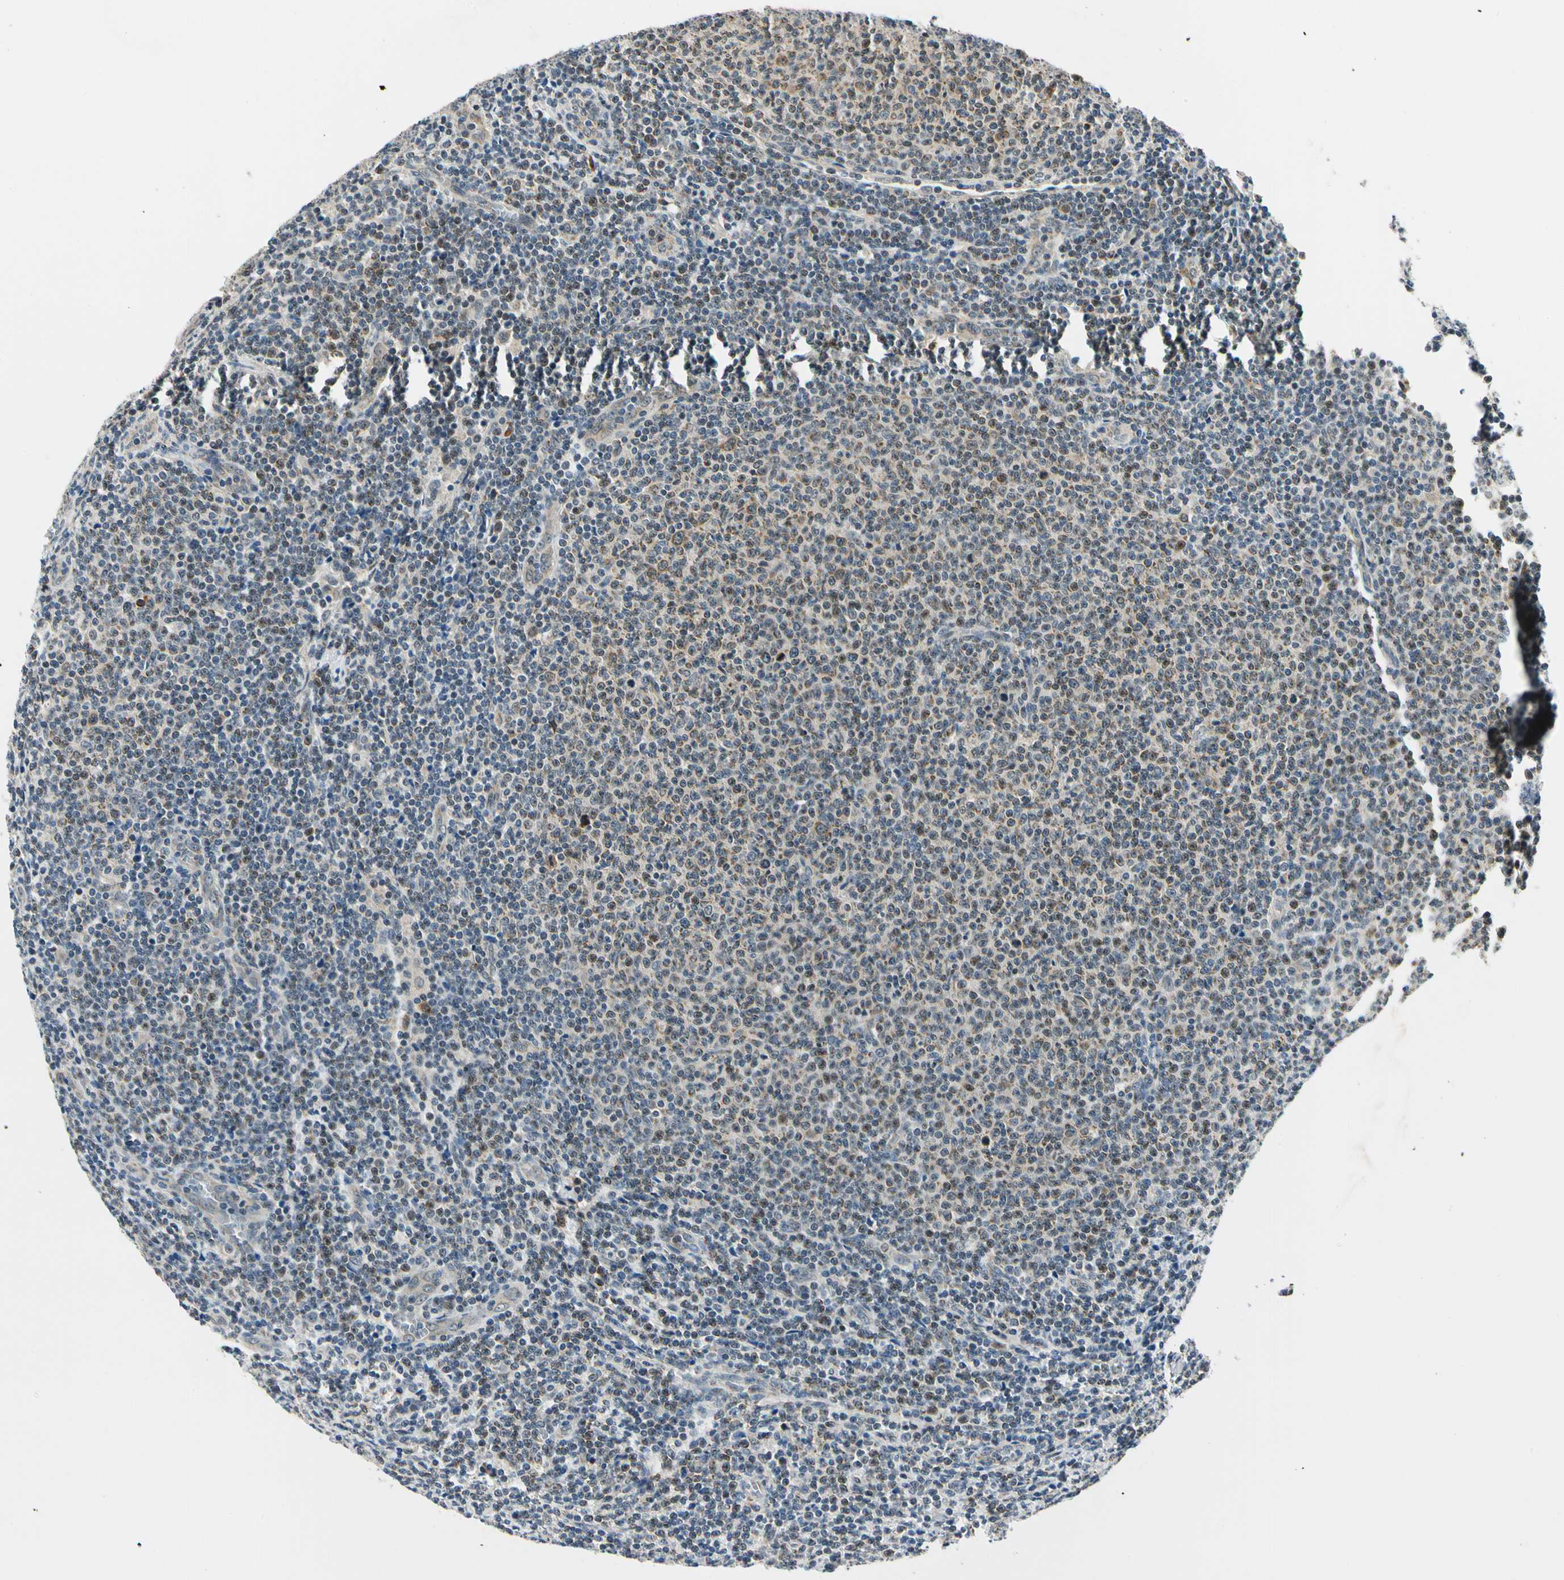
{"staining": {"intensity": "moderate", "quantity": "25%-75%", "location": "cytoplasmic/membranous"}, "tissue": "lymphoma", "cell_type": "Tumor cells", "image_type": "cancer", "snomed": [{"axis": "morphology", "description": "Malignant lymphoma, non-Hodgkin's type, Low grade"}, {"axis": "topography", "description": "Lymph node"}], "caption": "Immunohistochemical staining of human lymphoma demonstrates moderate cytoplasmic/membranous protein staining in approximately 25%-75% of tumor cells.", "gene": "PDK2", "patient": {"sex": "male", "age": 66}}